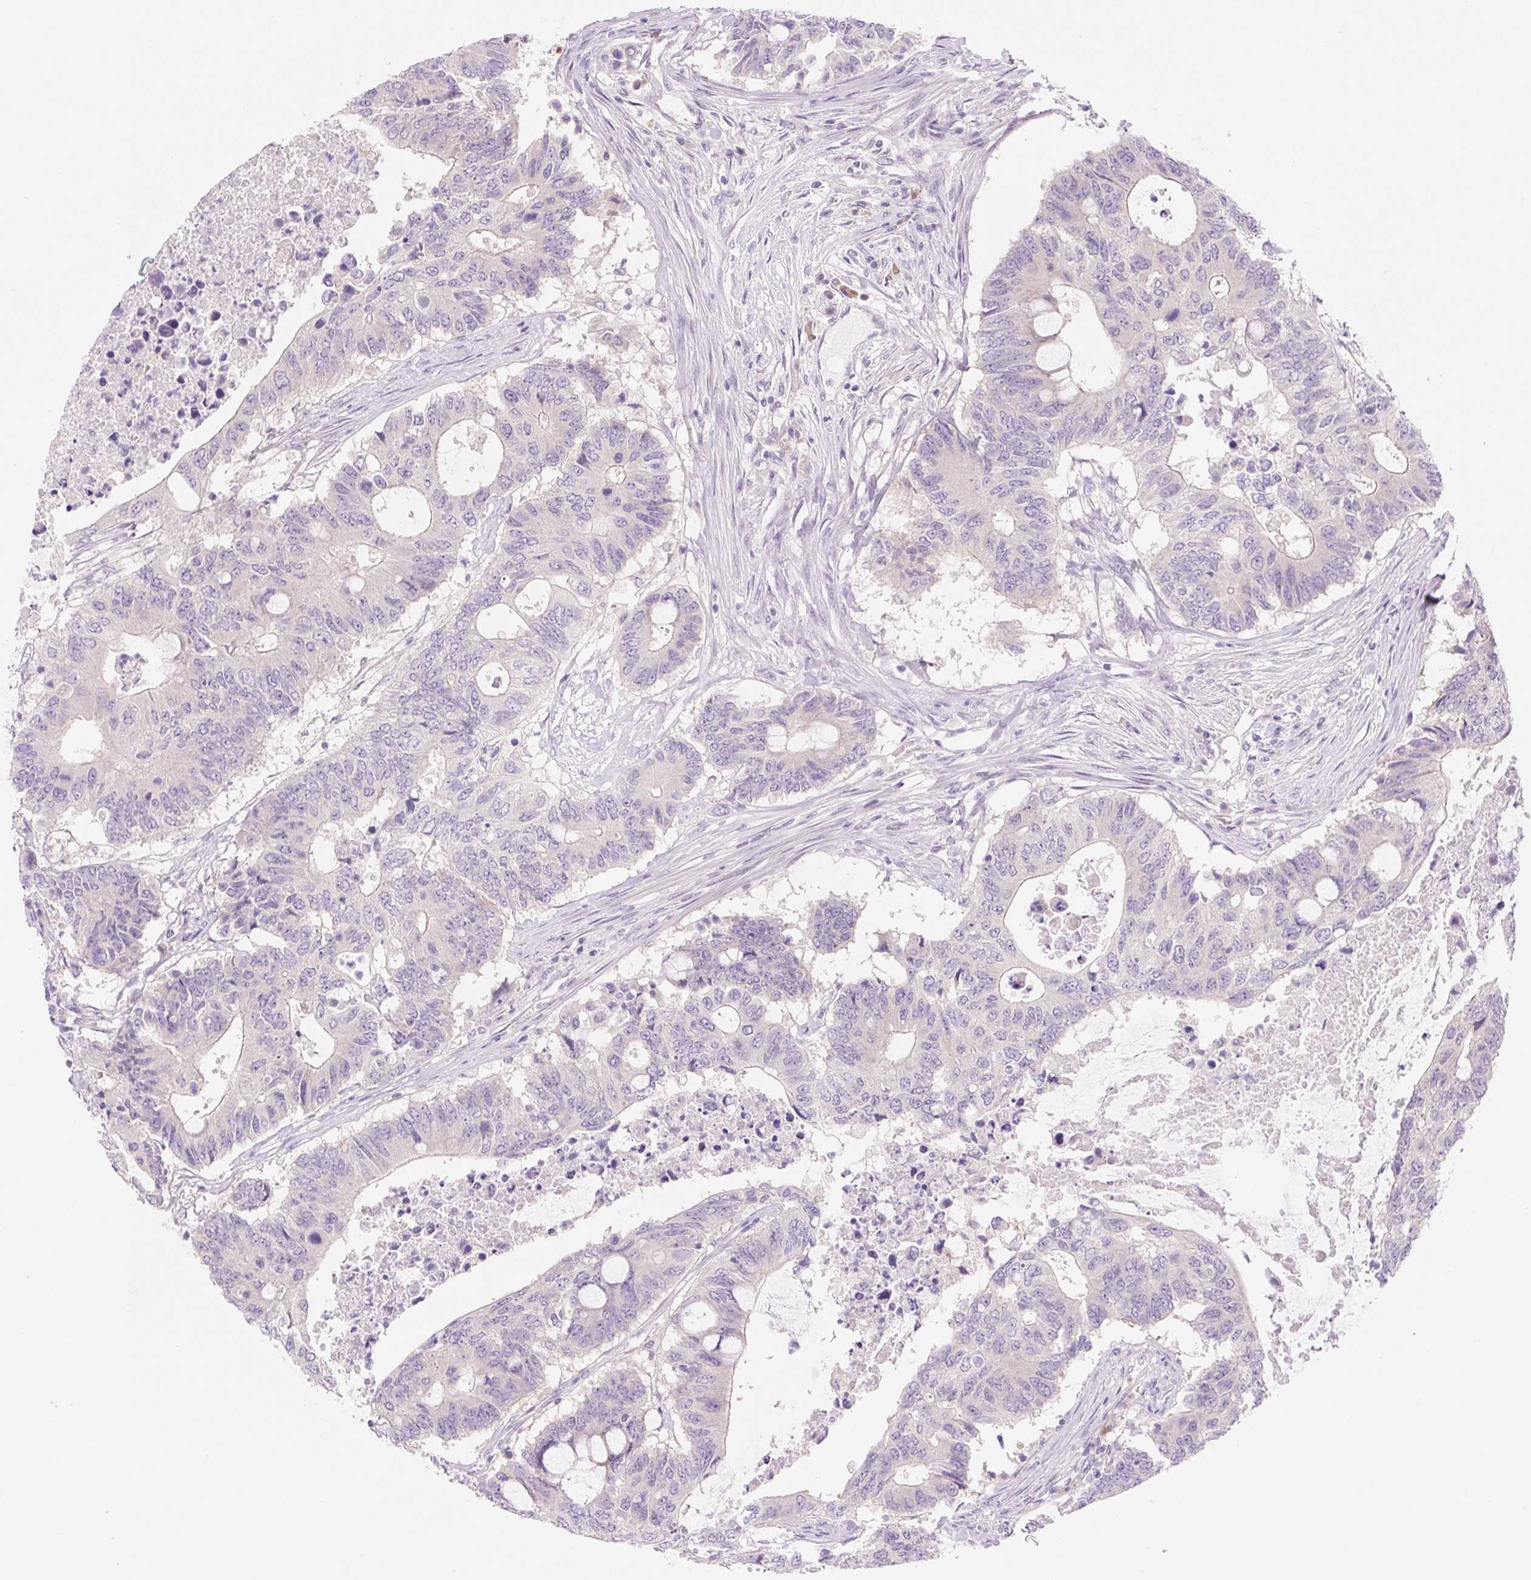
{"staining": {"intensity": "negative", "quantity": "none", "location": "none"}, "tissue": "colorectal cancer", "cell_type": "Tumor cells", "image_type": "cancer", "snomed": [{"axis": "morphology", "description": "Adenocarcinoma, NOS"}, {"axis": "topography", "description": "Colon"}], "caption": "Human colorectal cancer (adenocarcinoma) stained for a protein using immunohistochemistry reveals no staining in tumor cells.", "gene": "CELF6", "patient": {"sex": "male", "age": 71}}